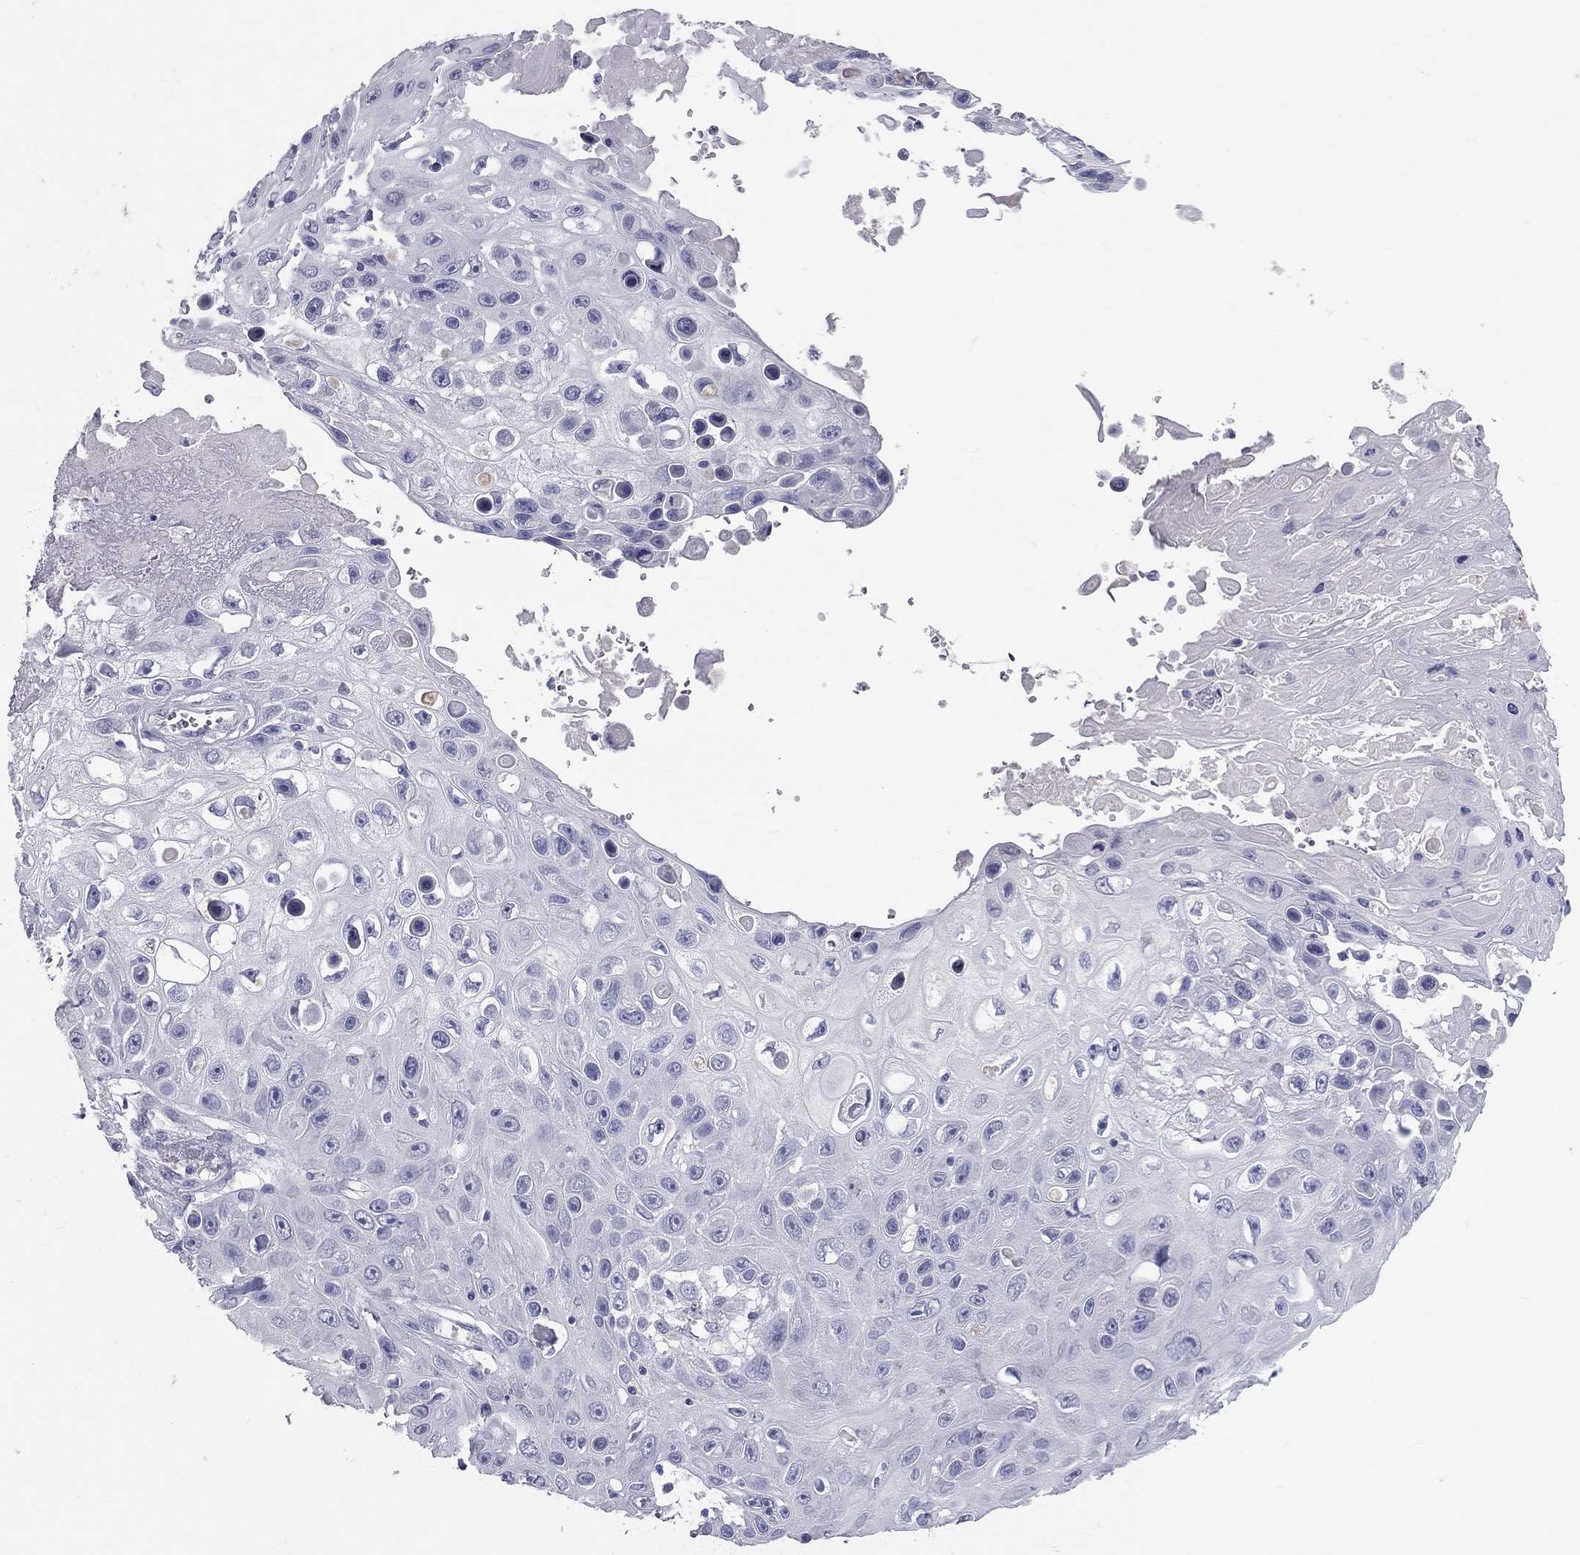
{"staining": {"intensity": "negative", "quantity": "none", "location": "none"}, "tissue": "skin cancer", "cell_type": "Tumor cells", "image_type": "cancer", "snomed": [{"axis": "morphology", "description": "Squamous cell carcinoma, NOS"}, {"axis": "topography", "description": "Skin"}], "caption": "The immunohistochemistry (IHC) photomicrograph has no significant staining in tumor cells of skin cancer (squamous cell carcinoma) tissue.", "gene": "TFPI2", "patient": {"sex": "male", "age": 82}}